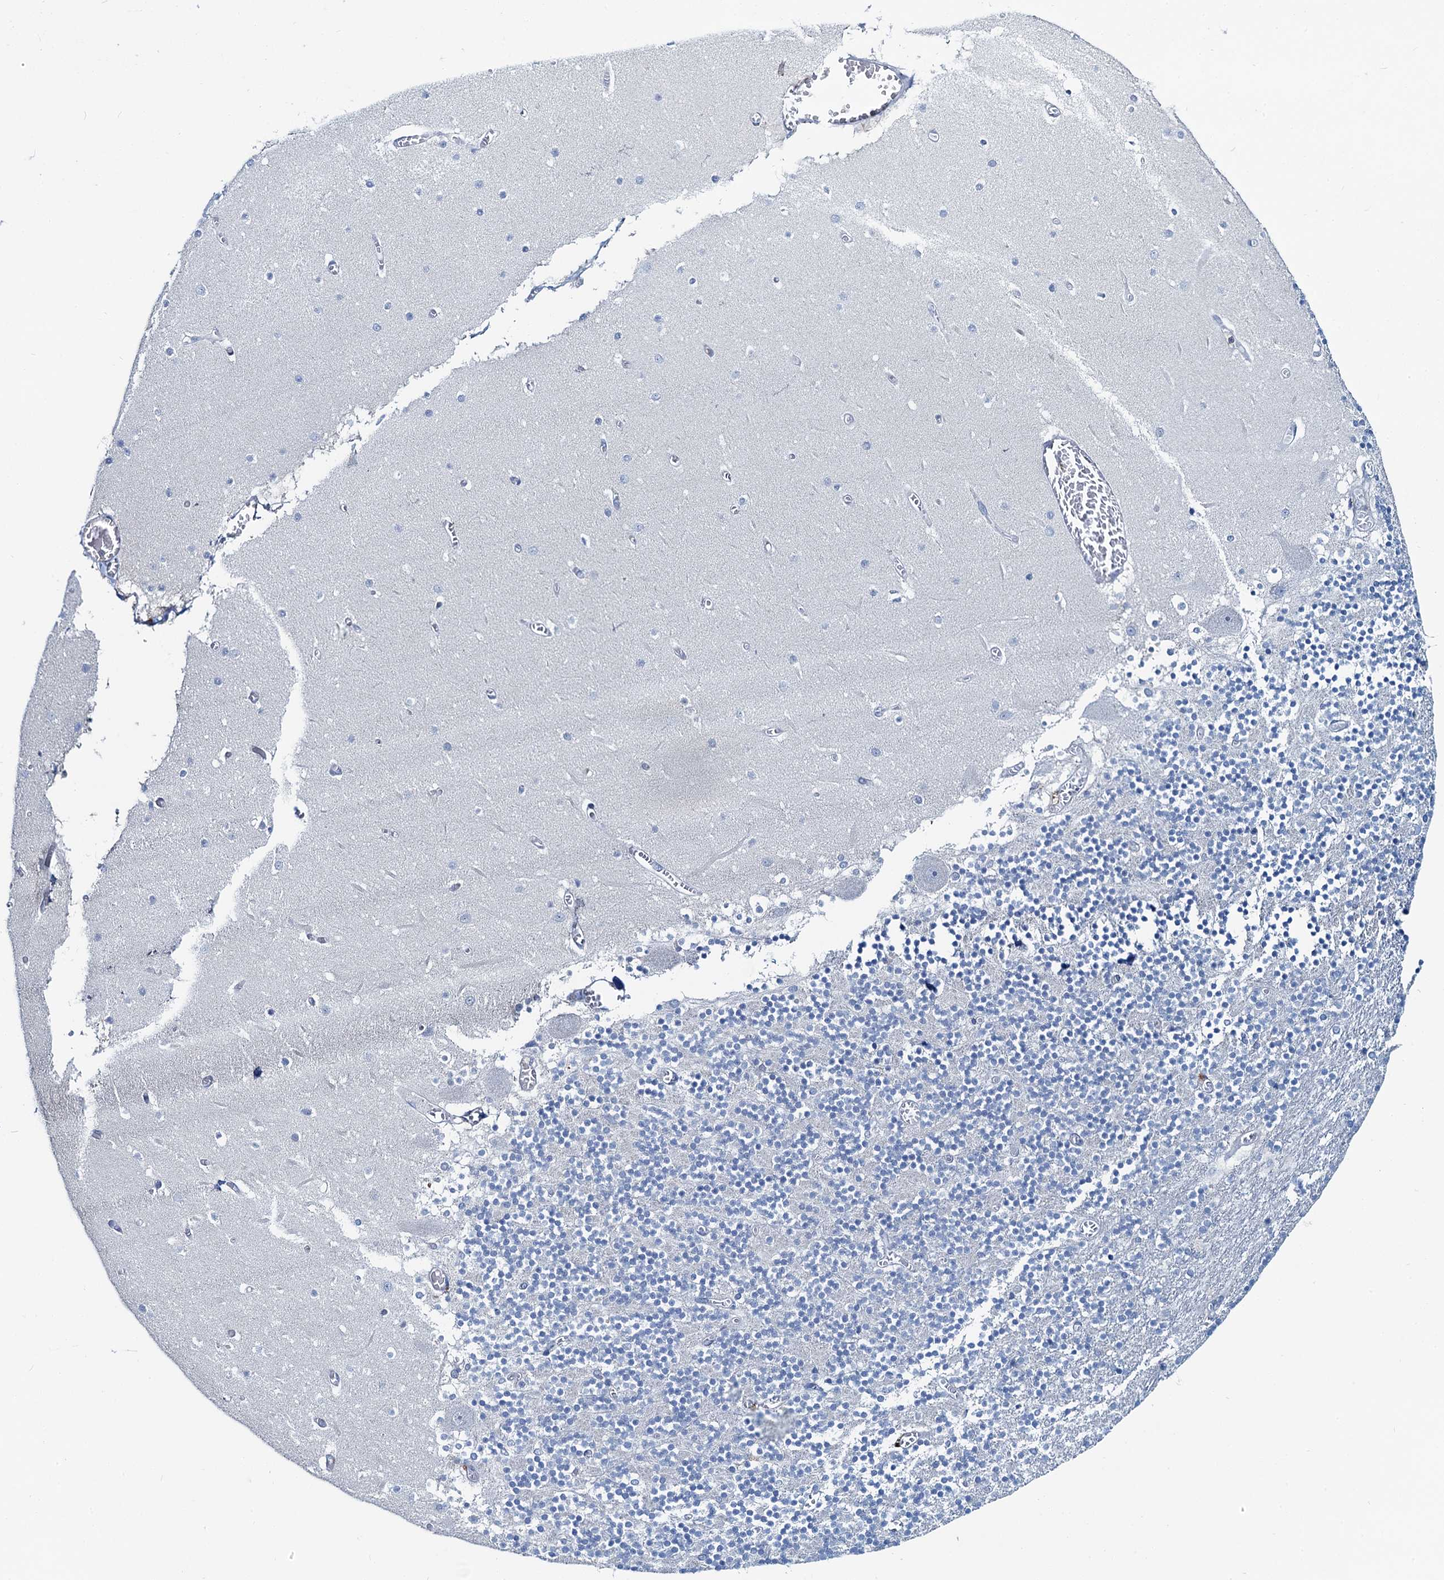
{"staining": {"intensity": "negative", "quantity": "none", "location": "none"}, "tissue": "cerebellum", "cell_type": "Cells in granular layer", "image_type": "normal", "snomed": [{"axis": "morphology", "description": "Normal tissue, NOS"}, {"axis": "topography", "description": "Cerebellum"}], "caption": "The image reveals no significant staining in cells in granular layer of cerebellum. (DAB IHC with hematoxylin counter stain).", "gene": "ASTE1", "patient": {"sex": "female", "age": 28}}